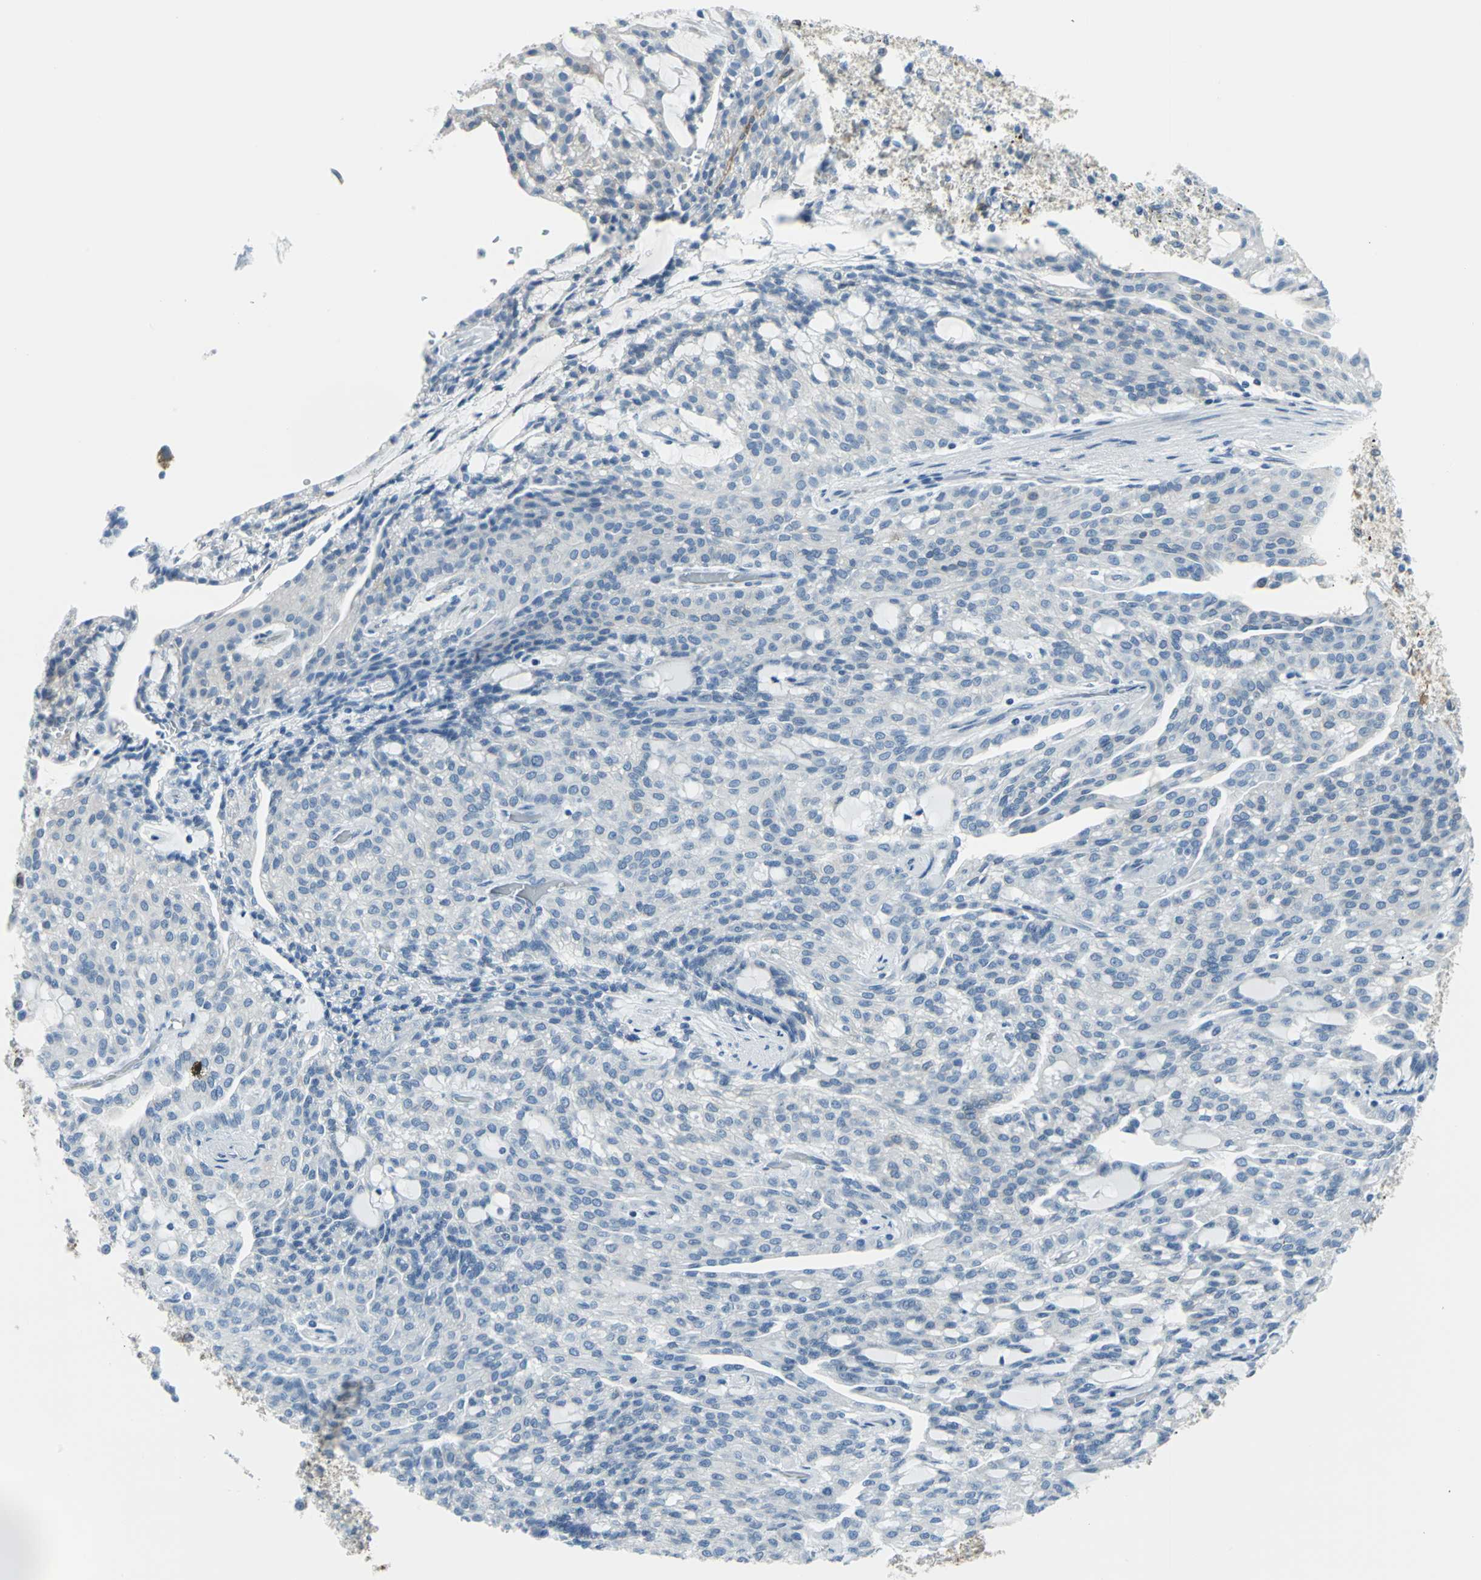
{"staining": {"intensity": "negative", "quantity": "none", "location": "none"}, "tissue": "renal cancer", "cell_type": "Tumor cells", "image_type": "cancer", "snomed": [{"axis": "morphology", "description": "Adenocarcinoma, NOS"}, {"axis": "topography", "description": "Kidney"}], "caption": "Photomicrograph shows no protein staining in tumor cells of adenocarcinoma (renal) tissue.", "gene": "CYB5A", "patient": {"sex": "male", "age": 63}}